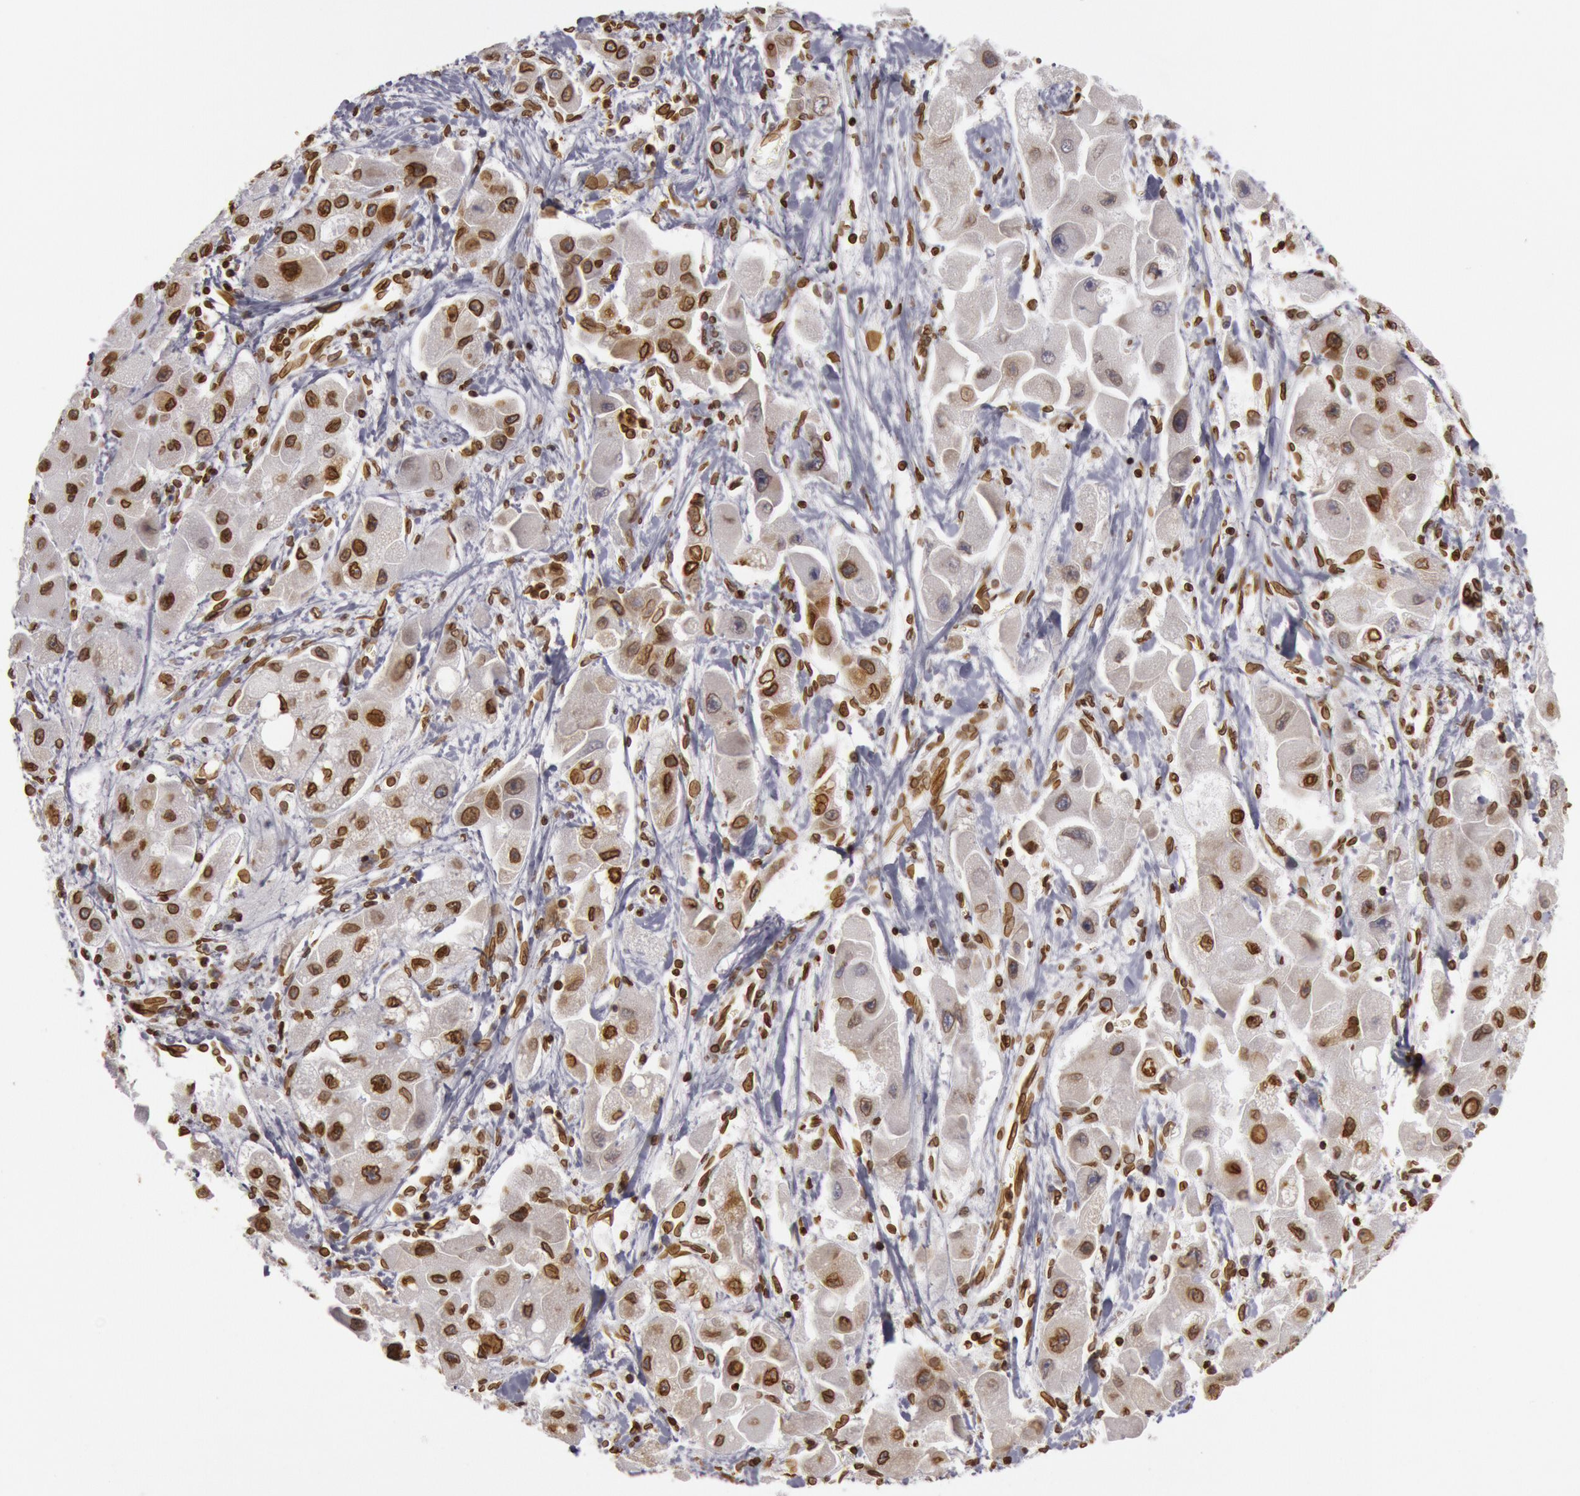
{"staining": {"intensity": "moderate", "quantity": ">75%", "location": "cytoplasmic/membranous,nuclear"}, "tissue": "liver cancer", "cell_type": "Tumor cells", "image_type": "cancer", "snomed": [{"axis": "morphology", "description": "Carcinoma, Hepatocellular, NOS"}, {"axis": "topography", "description": "Liver"}], "caption": "Human liver cancer stained with a protein marker demonstrates moderate staining in tumor cells.", "gene": "SUN2", "patient": {"sex": "male", "age": 24}}